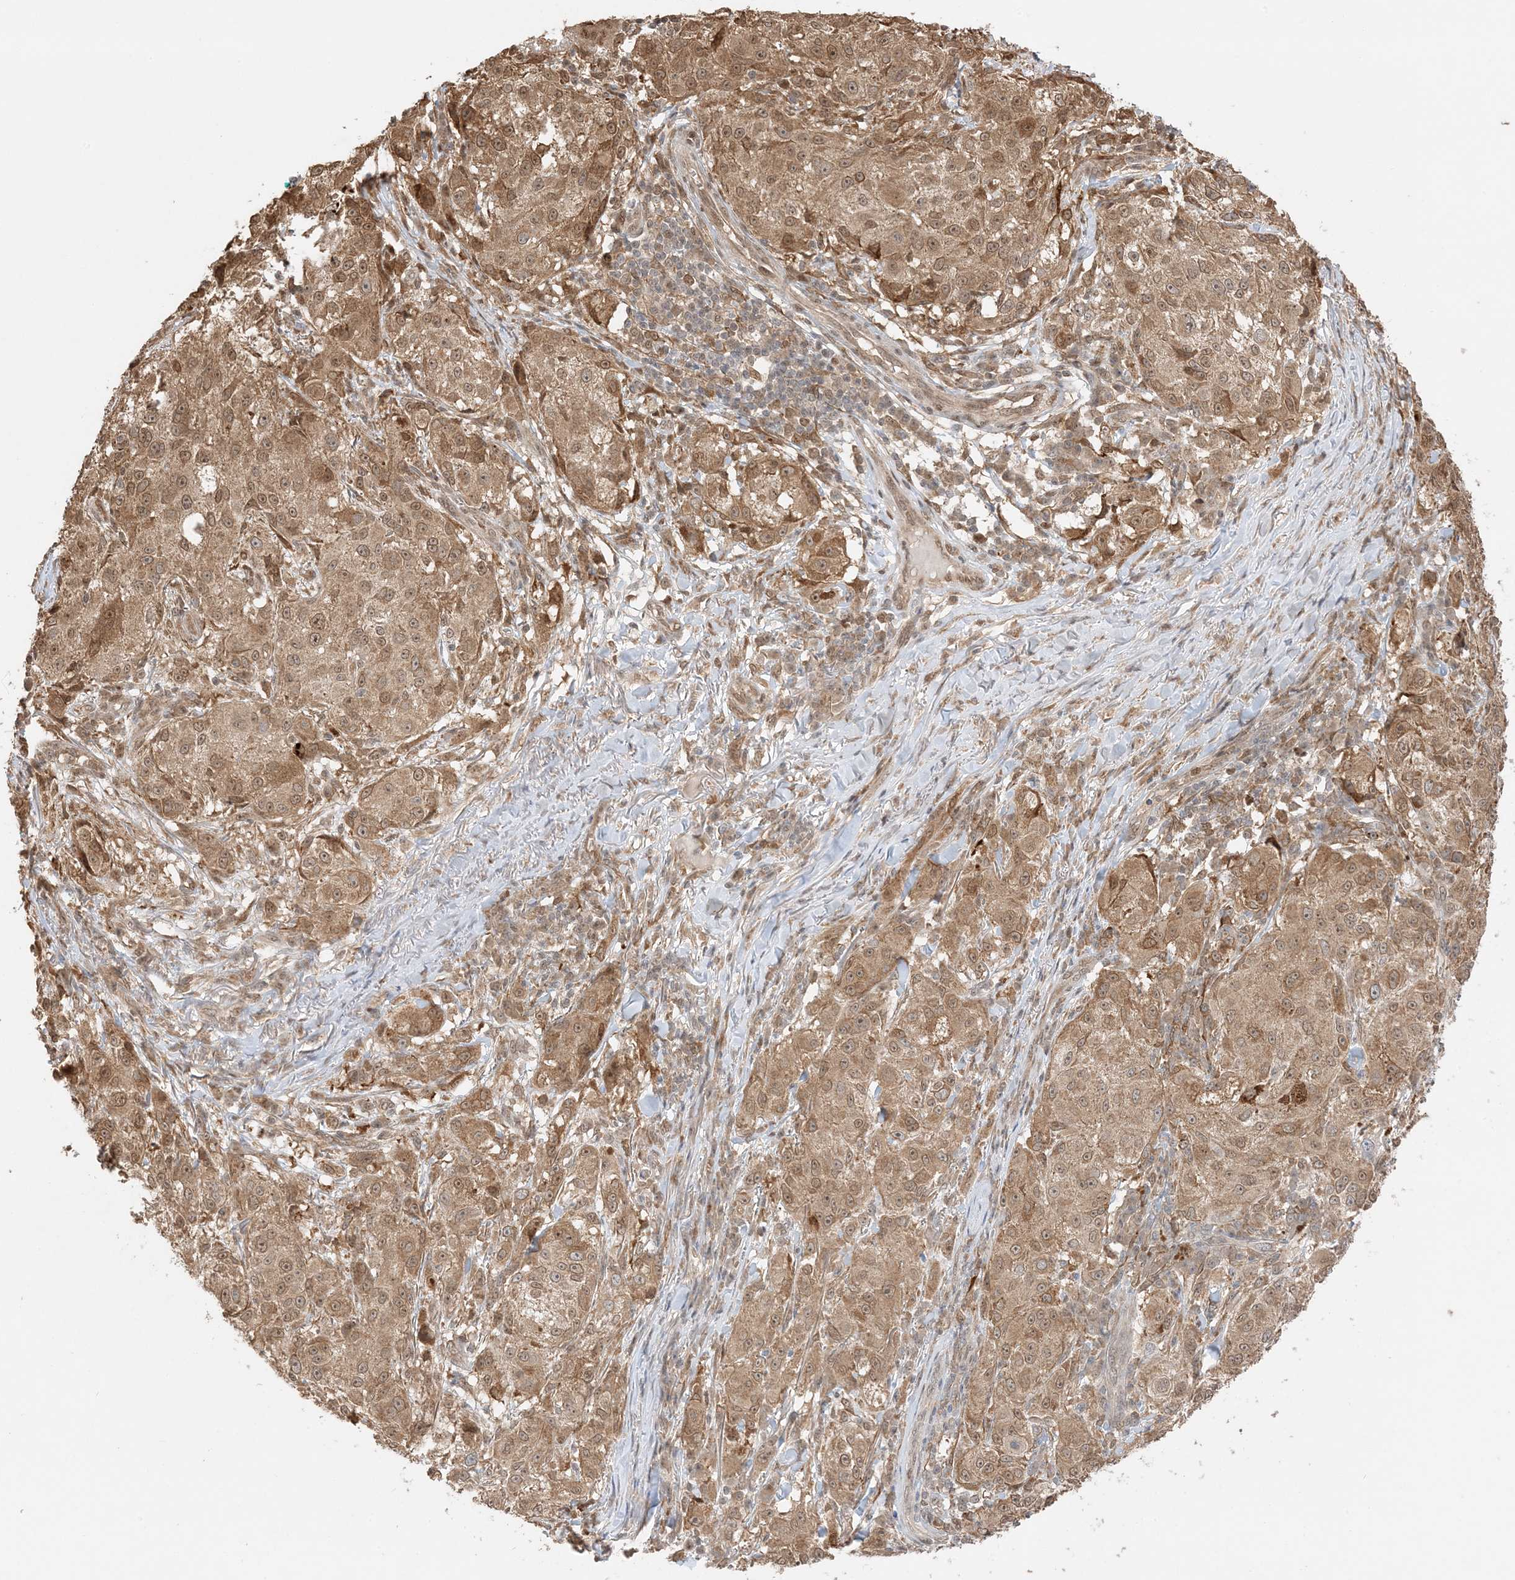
{"staining": {"intensity": "moderate", "quantity": ">75%", "location": "cytoplasmic/membranous,nuclear"}, "tissue": "melanoma", "cell_type": "Tumor cells", "image_type": "cancer", "snomed": [{"axis": "morphology", "description": "Necrosis, NOS"}, {"axis": "morphology", "description": "Malignant melanoma, NOS"}, {"axis": "topography", "description": "Skin"}], "caption": "DAB (3,3'-diaminobenzidine) immunohistochemical staining of melanoma reveals moderate cytoplasmic/membranous and nuclear protein expression in approximately >75% of tumor cells.", "gene": "ZBTB41", "patient": {"sex": "female", "age": 87}}